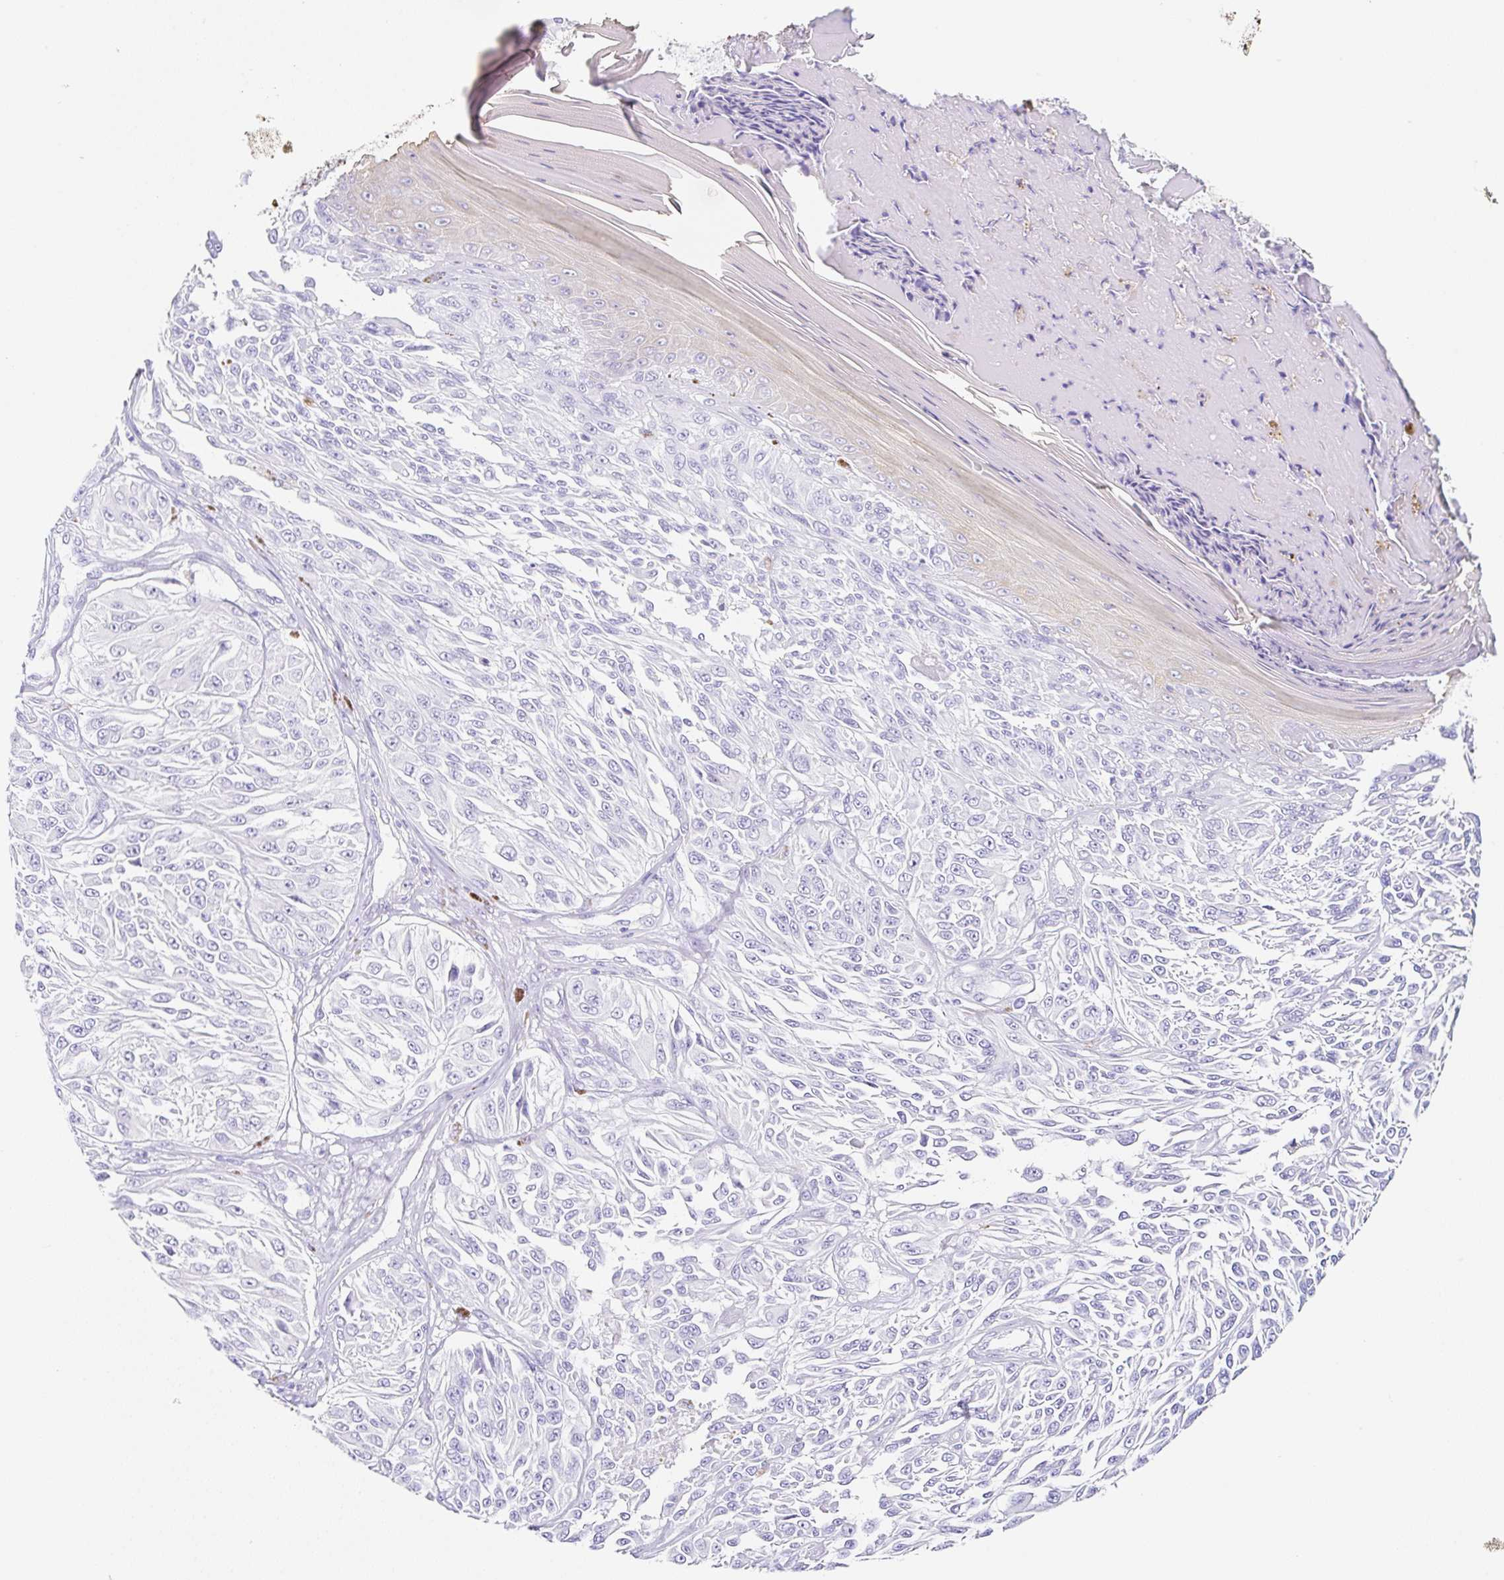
{"staining": {"intensity": "negative", "quantity": "none", "location": "none"}, "tissue": "melanoma", "cell_type": "Tumor cells", "image_type": "cancer", "snomed": [{"axis": "morphology", "description": "Malignant melanoma, NOS"}, {"axis": "topography", "description": "Skin"}], "caption": "High magnification brightfield microscopy of malignant melanoma stained with DAB (brown) and counterstained with hematoxylin (blue): tumor cells show no significant positivity.", "gene": "CLDND2", "patient": {"sex": "male", "age": 94}}